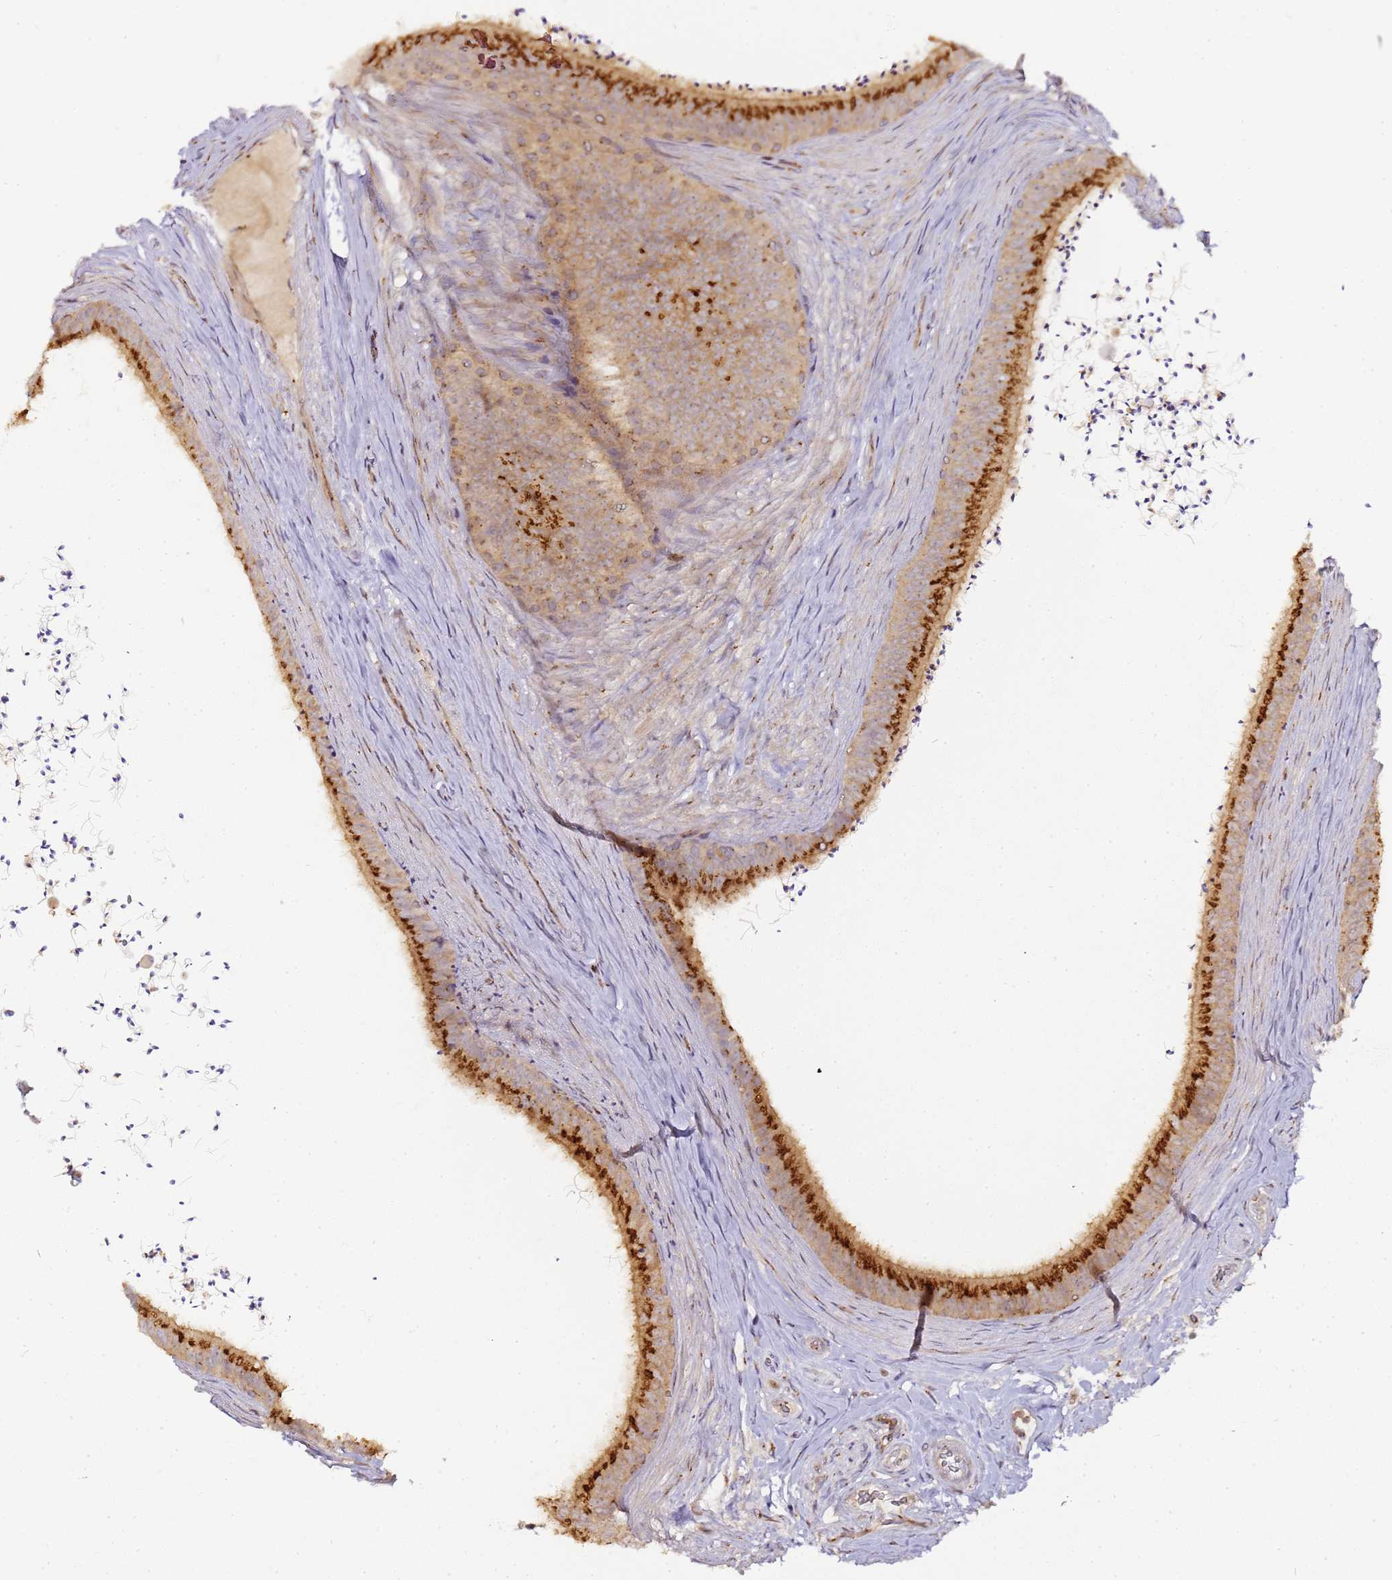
{"staining": {"intensity": "strong", "quantity": ">75%", "location": "cytoplasmic/membranous"}, "tissue": "epididymis", "cell_type": "Glandular cells", "image_type": "normal", "snomed": [{"axis": "morphology", "description": "Normal tissue, NOS"}, {"axis": "topography", "description": "Testis"}, {"axis": "topography", "description": "Epididymis"}], "caption": "Glandular cells exhibit high levels of strong cytoplasmic/membranous expression in approximately >75% of cells in unremarkable epididymis.", "gene": "MRPL49", "patient": {"sex": "male", "age": 41}}